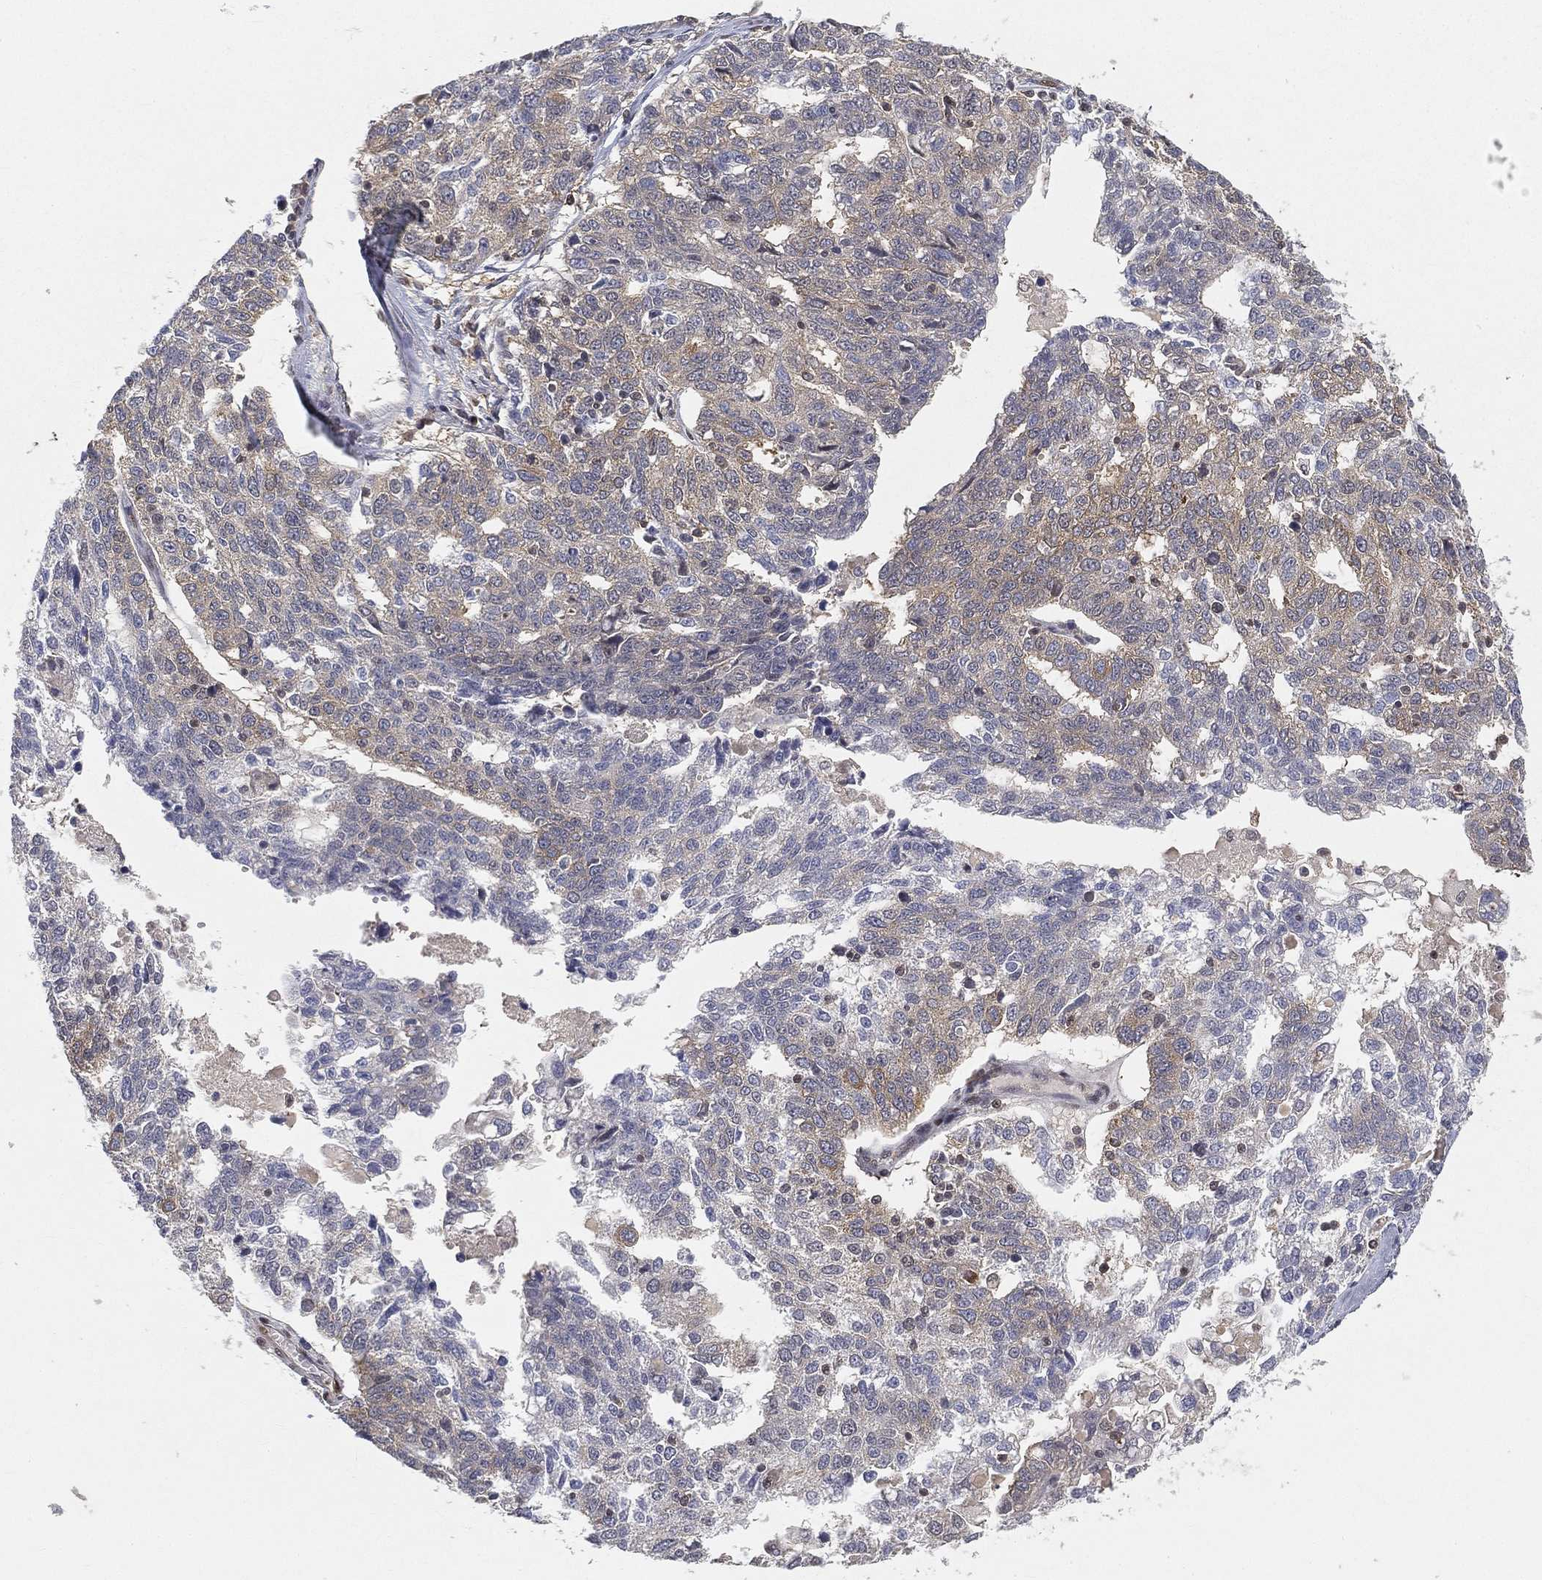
{"staining": {"intensity": "negative", "quantity": "none", "location": "none"}, "tissue": "ovarian cancer", "cell_type": "Tumor cells", "image_type": "cancer", "snomed": [{"axis": "morphology", "description": "Cystadenocarcinoma, serous, NOS"}, {"axis": "topography", "description": "Ovary"}], "caption": "DAB (3,3'-diaminobenzidine) immunohistochemical staining of human serous cystadenocarcinoma (ovarian) shows no significant staining in tumor cells.", "gene": "CRTC3", "patient": {"sex": "female", "age": 71}}